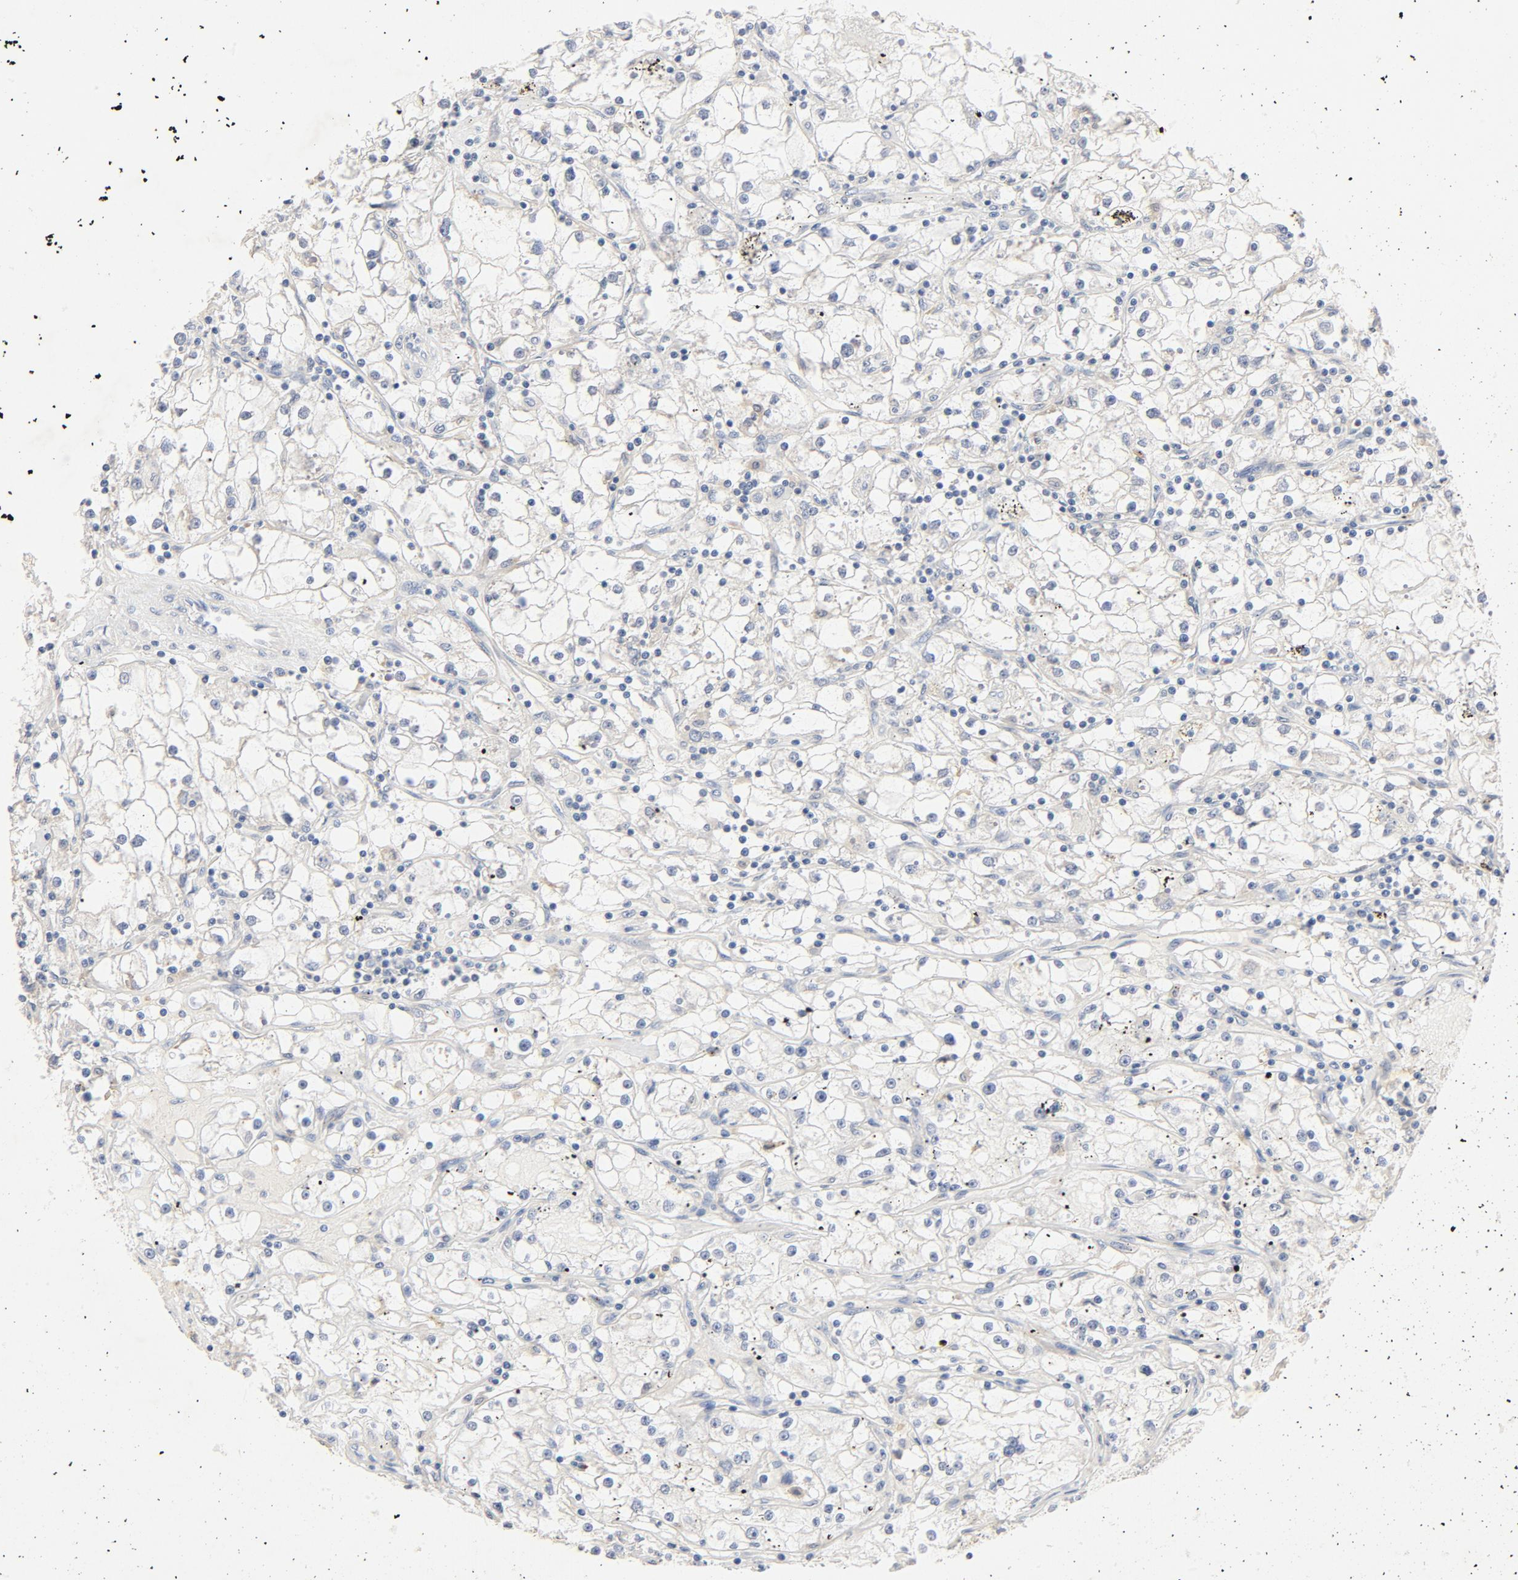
{"staining": {"intensity": "negative", "quantity": "none", "location": "none"}, "tissue": "renal cancer", "cell_type": "Tumor cells", "image_type": "cancer", "snomed": [{"axis": "morphology", "description": "Adenocarcinoma, NOS"}, {"axis": "topography", "description": "Kidney"}], "caption": "Micrograph shows no significant protein expression in tumor cells of renal cancer.", "gene": "STAT1", "patient": {"sex": "male", "age": 56}}